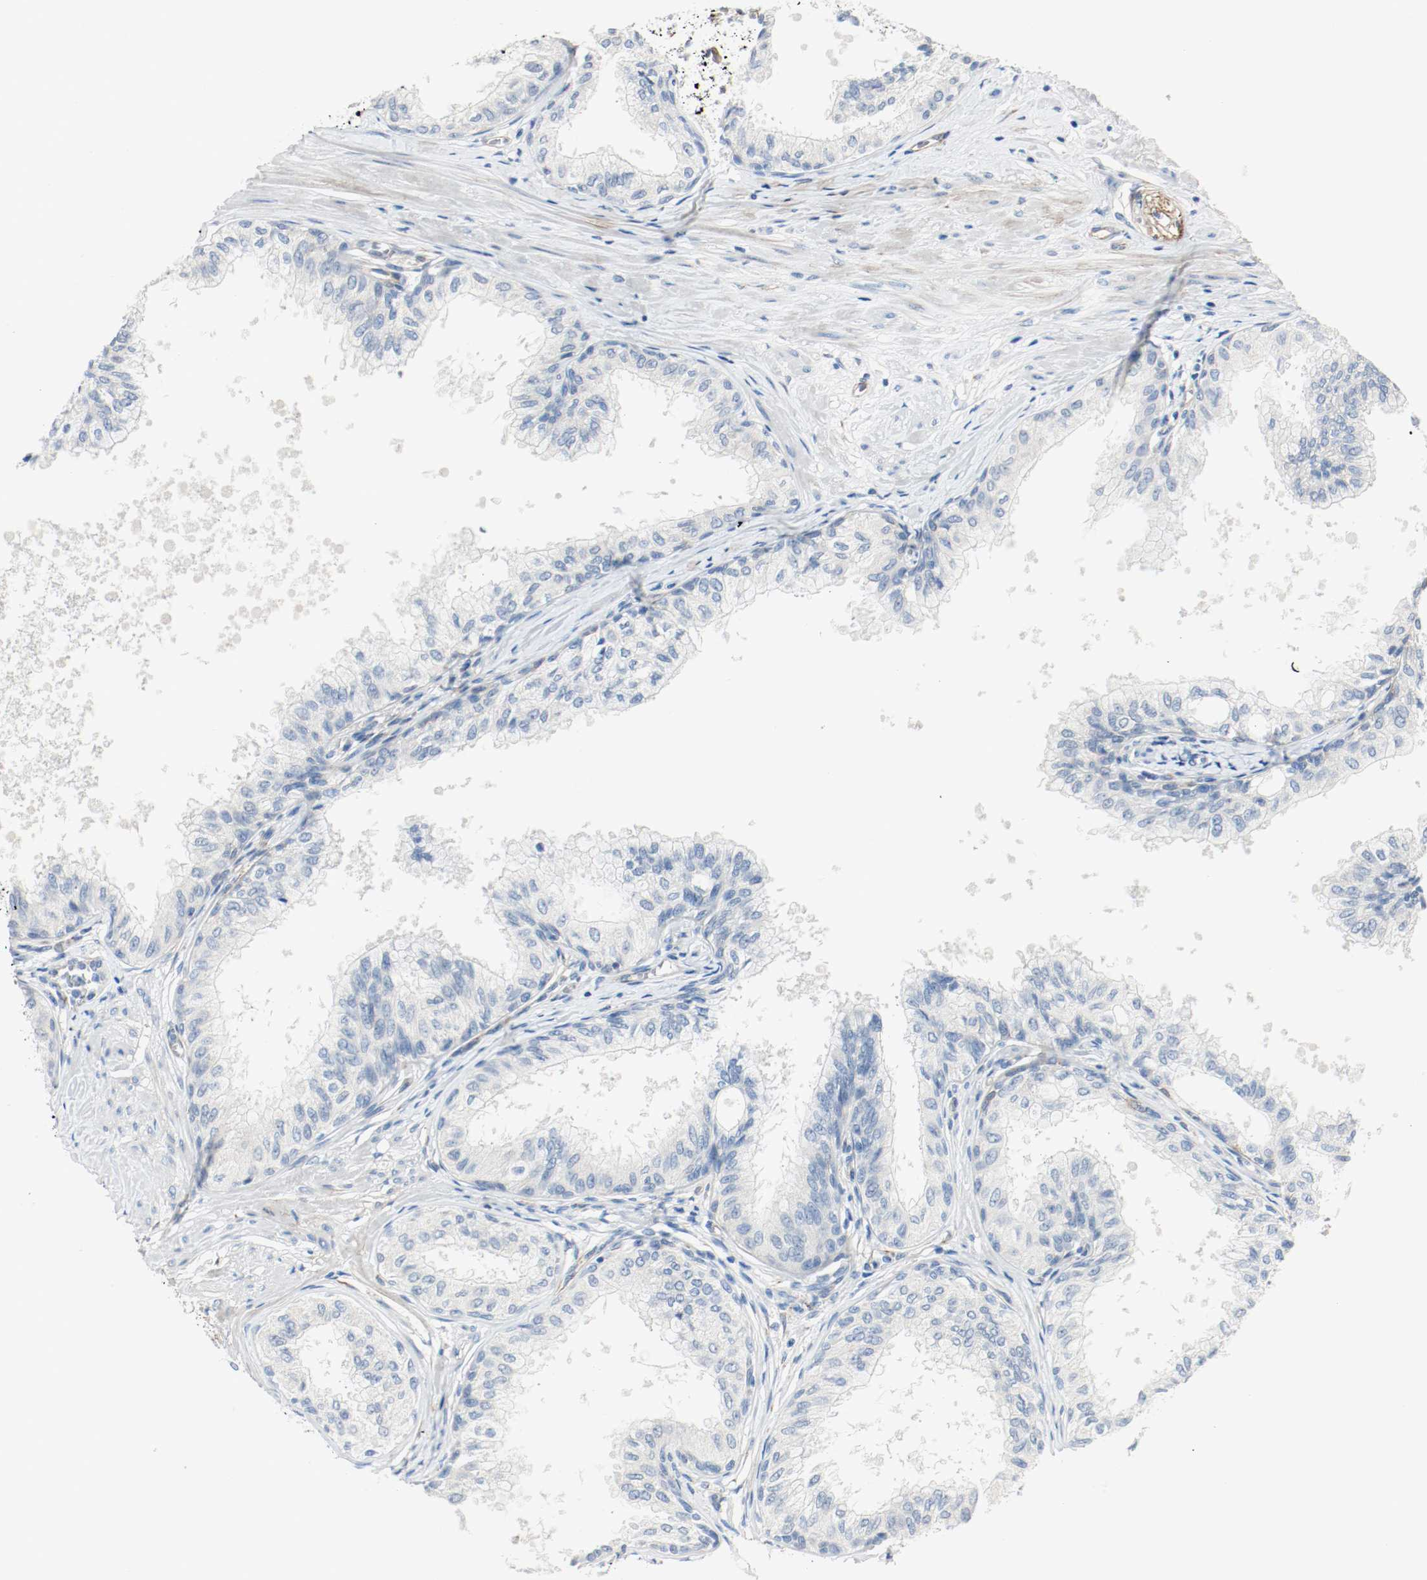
{"staining": {"intensity": "negative", "quantity": "none", "location": "none"}, "tissue": "prostate", "cell_type": "Glandular cells", "image_type": "normal", "snomed": [{"axis": "morphology", "description": "Normal tissue, NOS"}, {"axis": "topography", "description": "Prostate"}, {"axis": "topography", "description": "Seminal veicle"}], "caption": "Immunohistochemistry (IHC) image of unremarkable prostate stained for a protein (brown), which reveals no staining in glandular cells. (Stains: DAB immunohistochemistry (IHC) with hematoxylin counter stain, Microscopy: brightfield microscopy at high magnification).", "gene": "LAMB1", "patient": {"sex": "male", "age": 60}}